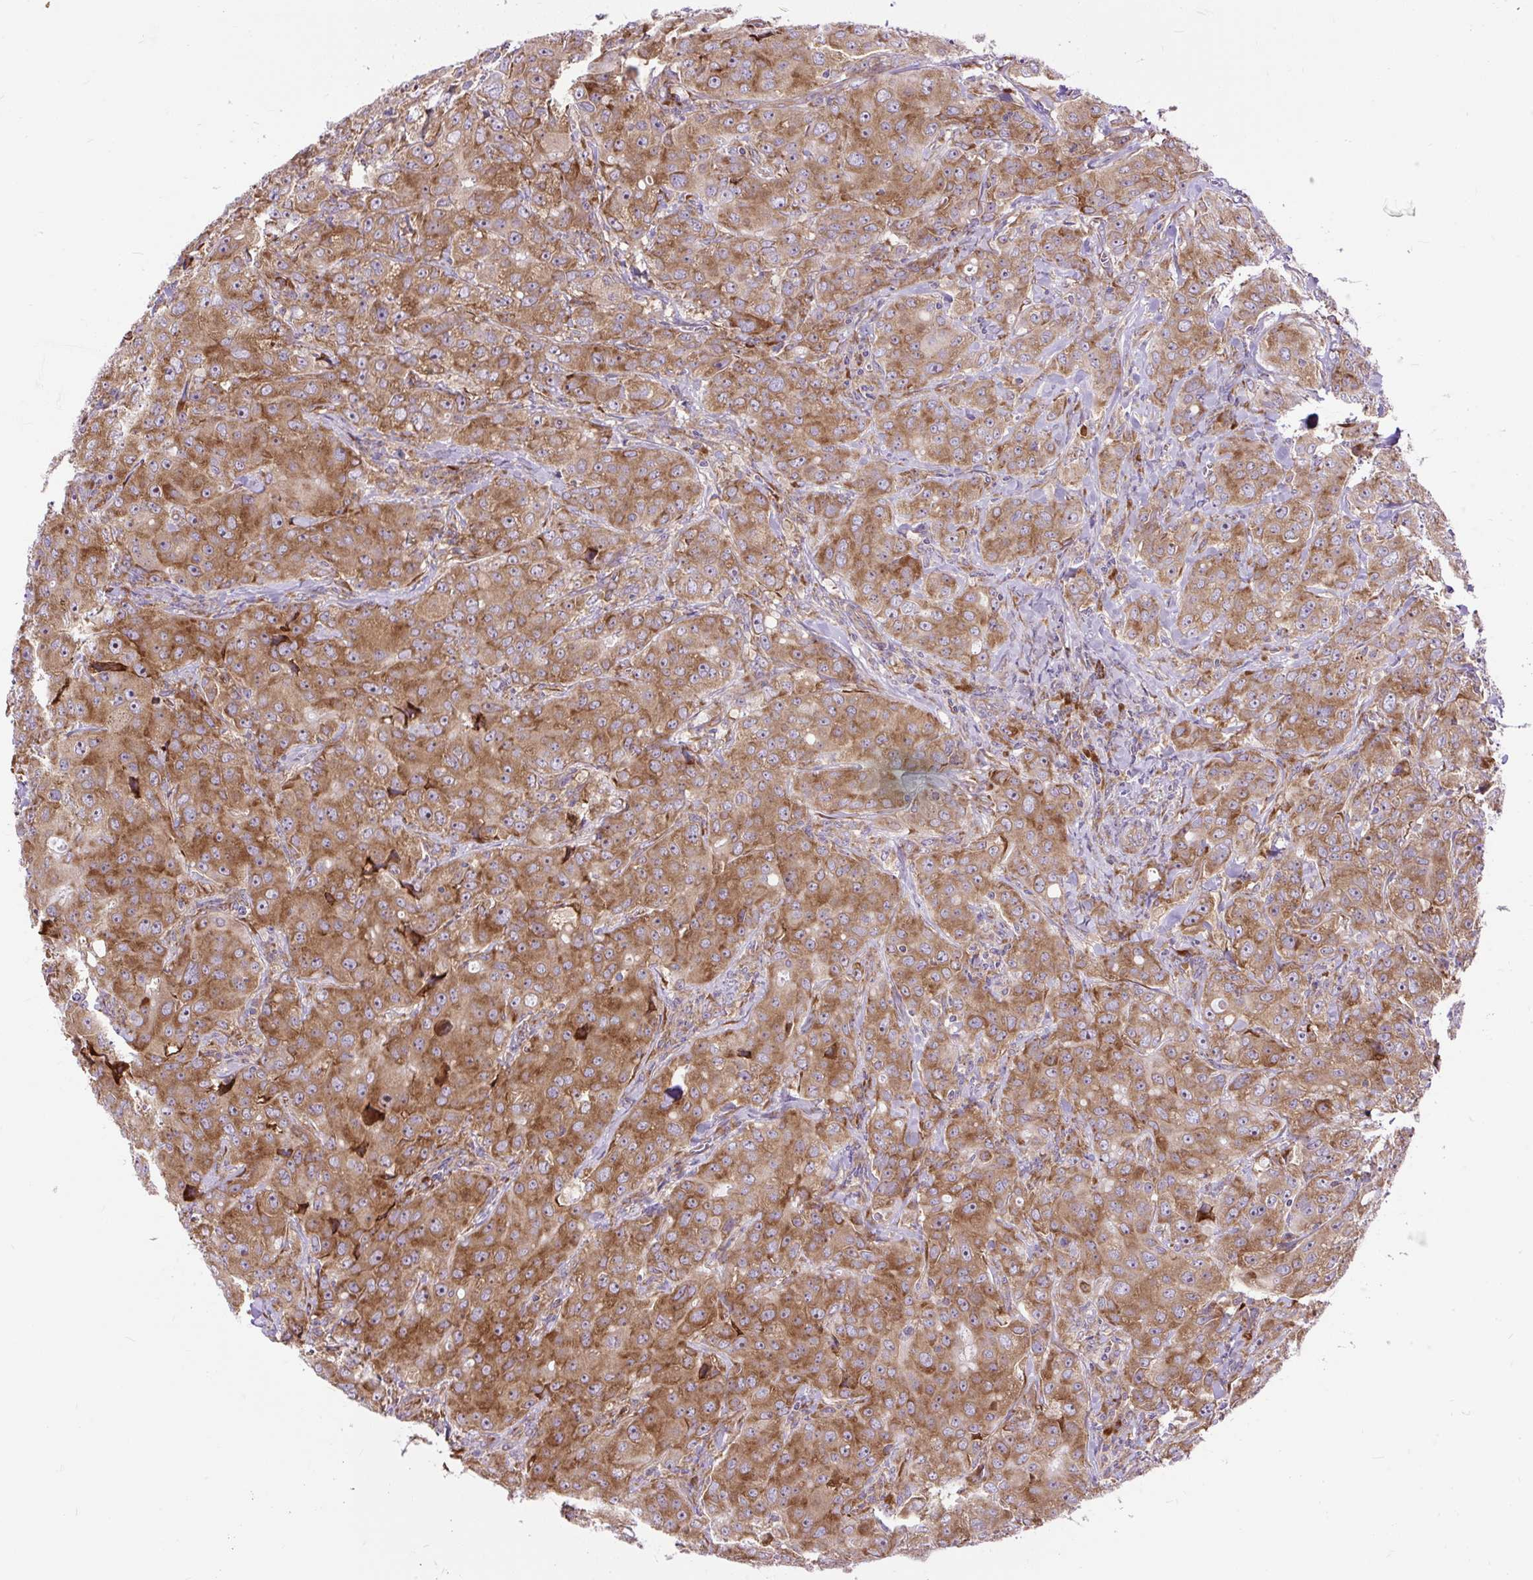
{"staining": {"intensity": "moderate", "quantity": ">75%", "location": "cytoplasmic/membranous"}, "tissue": "breast cancer", "cell_type": "Tumor cells", "image_type": "cancer", "snomed": [{"axis": "morphology", "description": "Duct carcinoma"}, {"axis": "topography", "description": "Breast"}], "caption": "Protein staining reveals moderate cytoplasmic/membranous staining in about >75% of tumor cells in breast cancer (intraductal carcinoma).", "gene": "RPS5", "patient": {"sex": "female", "age": 43}}